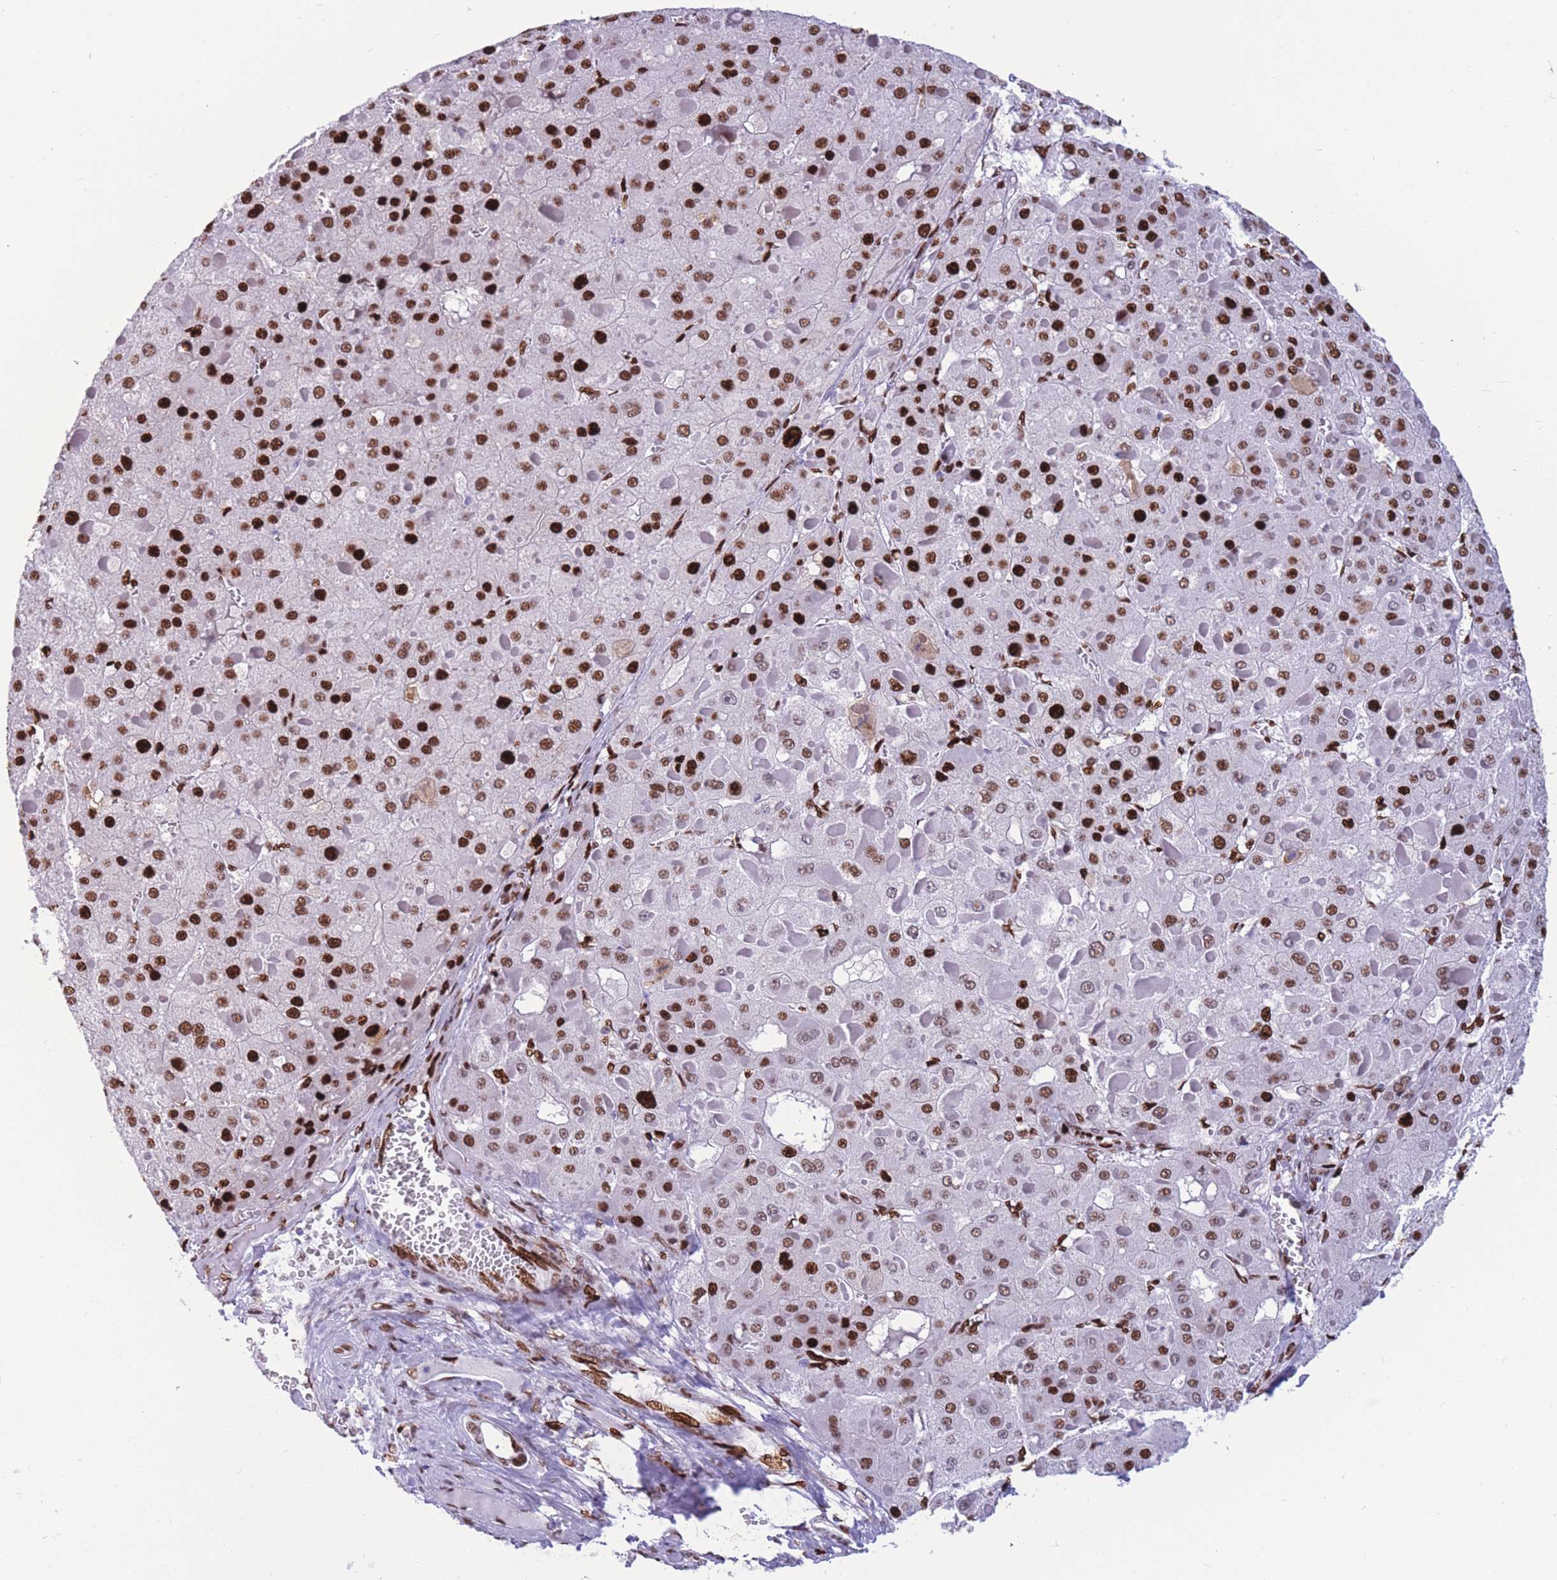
{"staining": {"intensity": "strong", "quantity": "25%-75%", "location": "nuclear"}, "tissue": "liver cancer", "cell_type": "Tumor cells", "image_type": "cancer", "snomed": [{"axis": "morphology", "description": "Carcinoma, Hepatocellular, NOS"}, {"axis": "topography", "description": "Liver"}], "caption": "IHC histopathology image of neoplastic tissue: liver cancer (hepatocellular carcinoma) stained using immunohistochemistry demonstrates high levels of strong protein expression localized specifically in the nuclear of tumor cells, appearing as a nuclear brown color.", "gene": "NASP", "patient": {"sex": "female", "age": 73}}